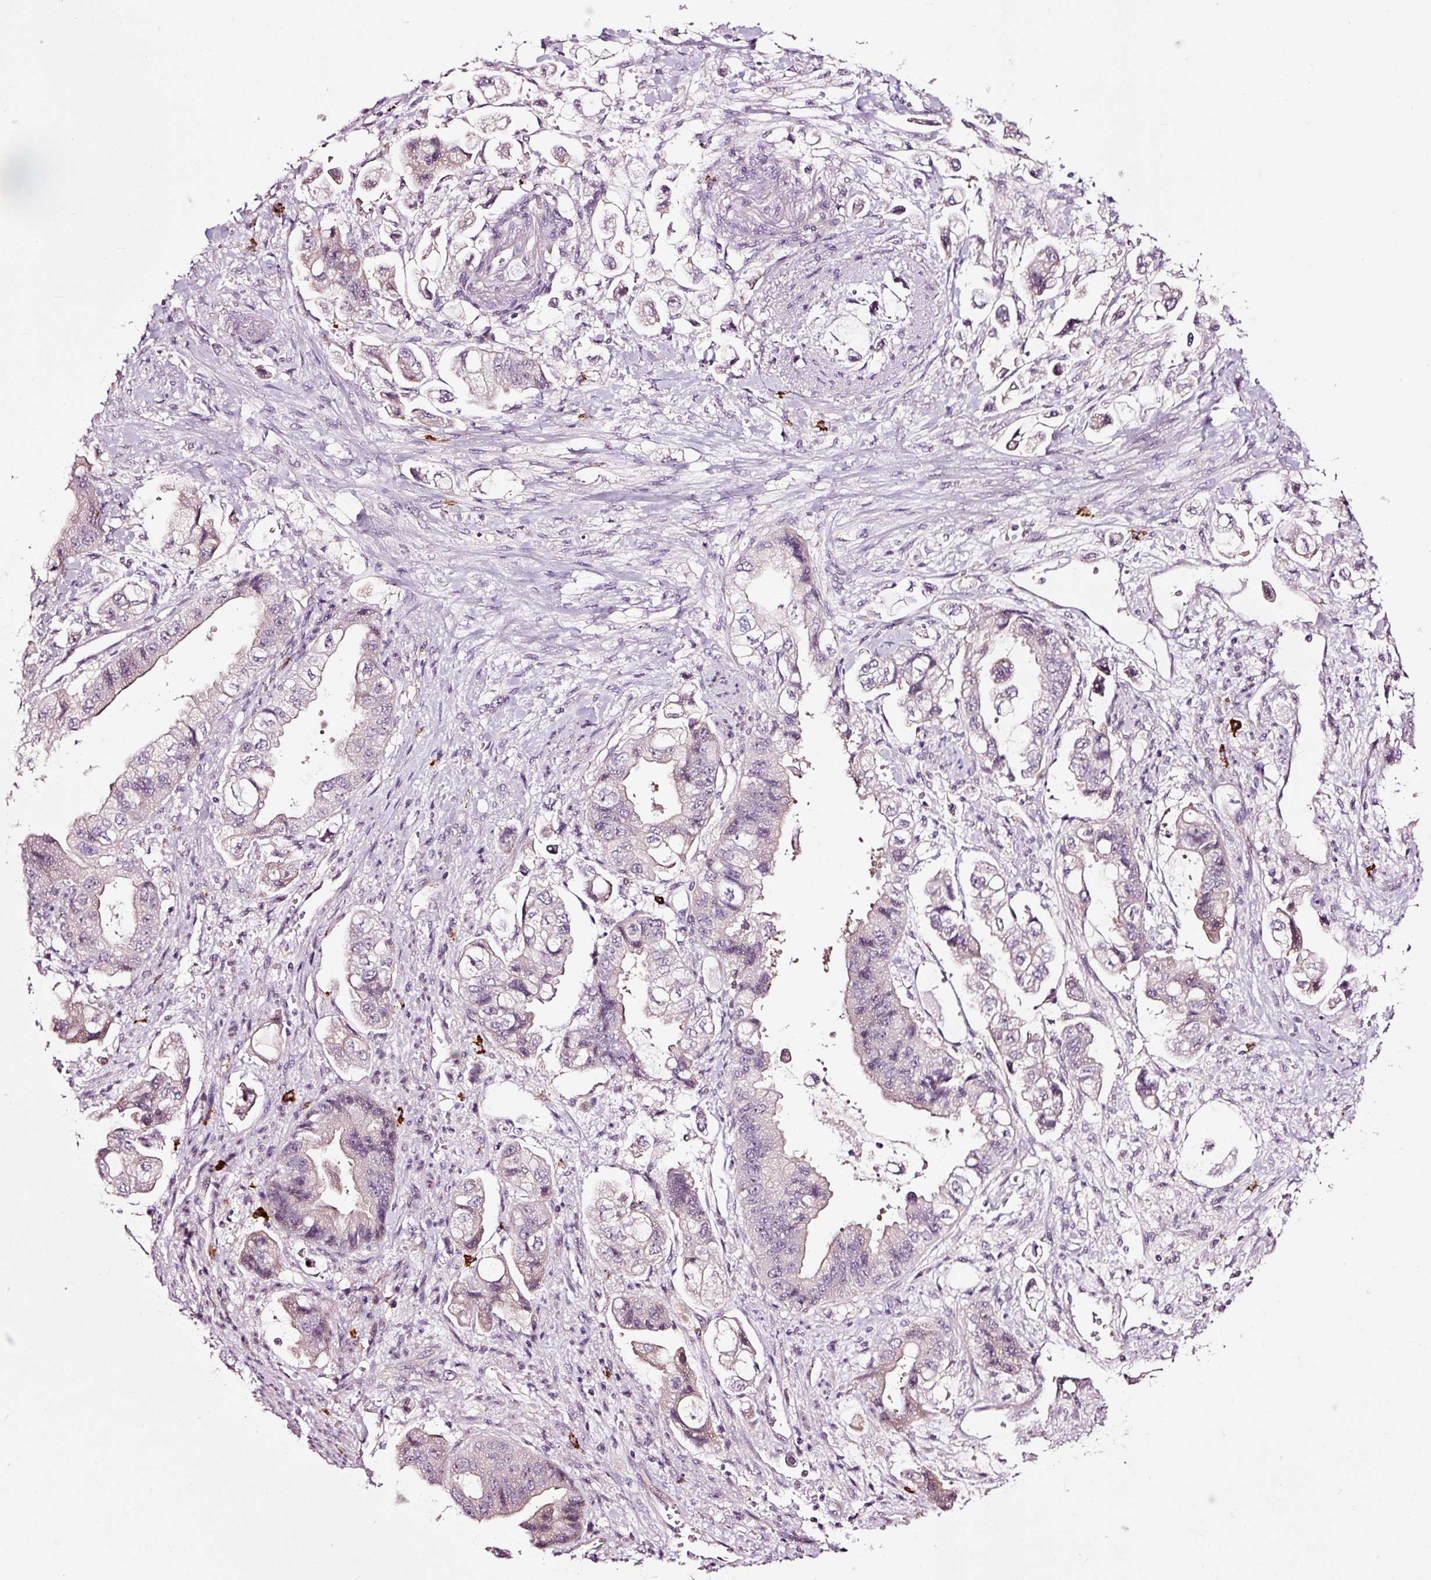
{"staining": {"intensity": "negative", "quantity": "none", "location": "none"}, "tissue": "stomach cancer", "cell_type": "Tumor cells", "image_type": "cancer", "snomed": [{"axis": "morphology", "description": "Adenocarcinoma, NOS"}, {"axis": "topography", "description": "Stomach"}], "caption": "Immunohistochemical staining of human stomach adenocarcinoma reveals no significant positivity in tumor cells.", "gene": "UTP14A", "patient": {"sex": "male", "age": 62}}